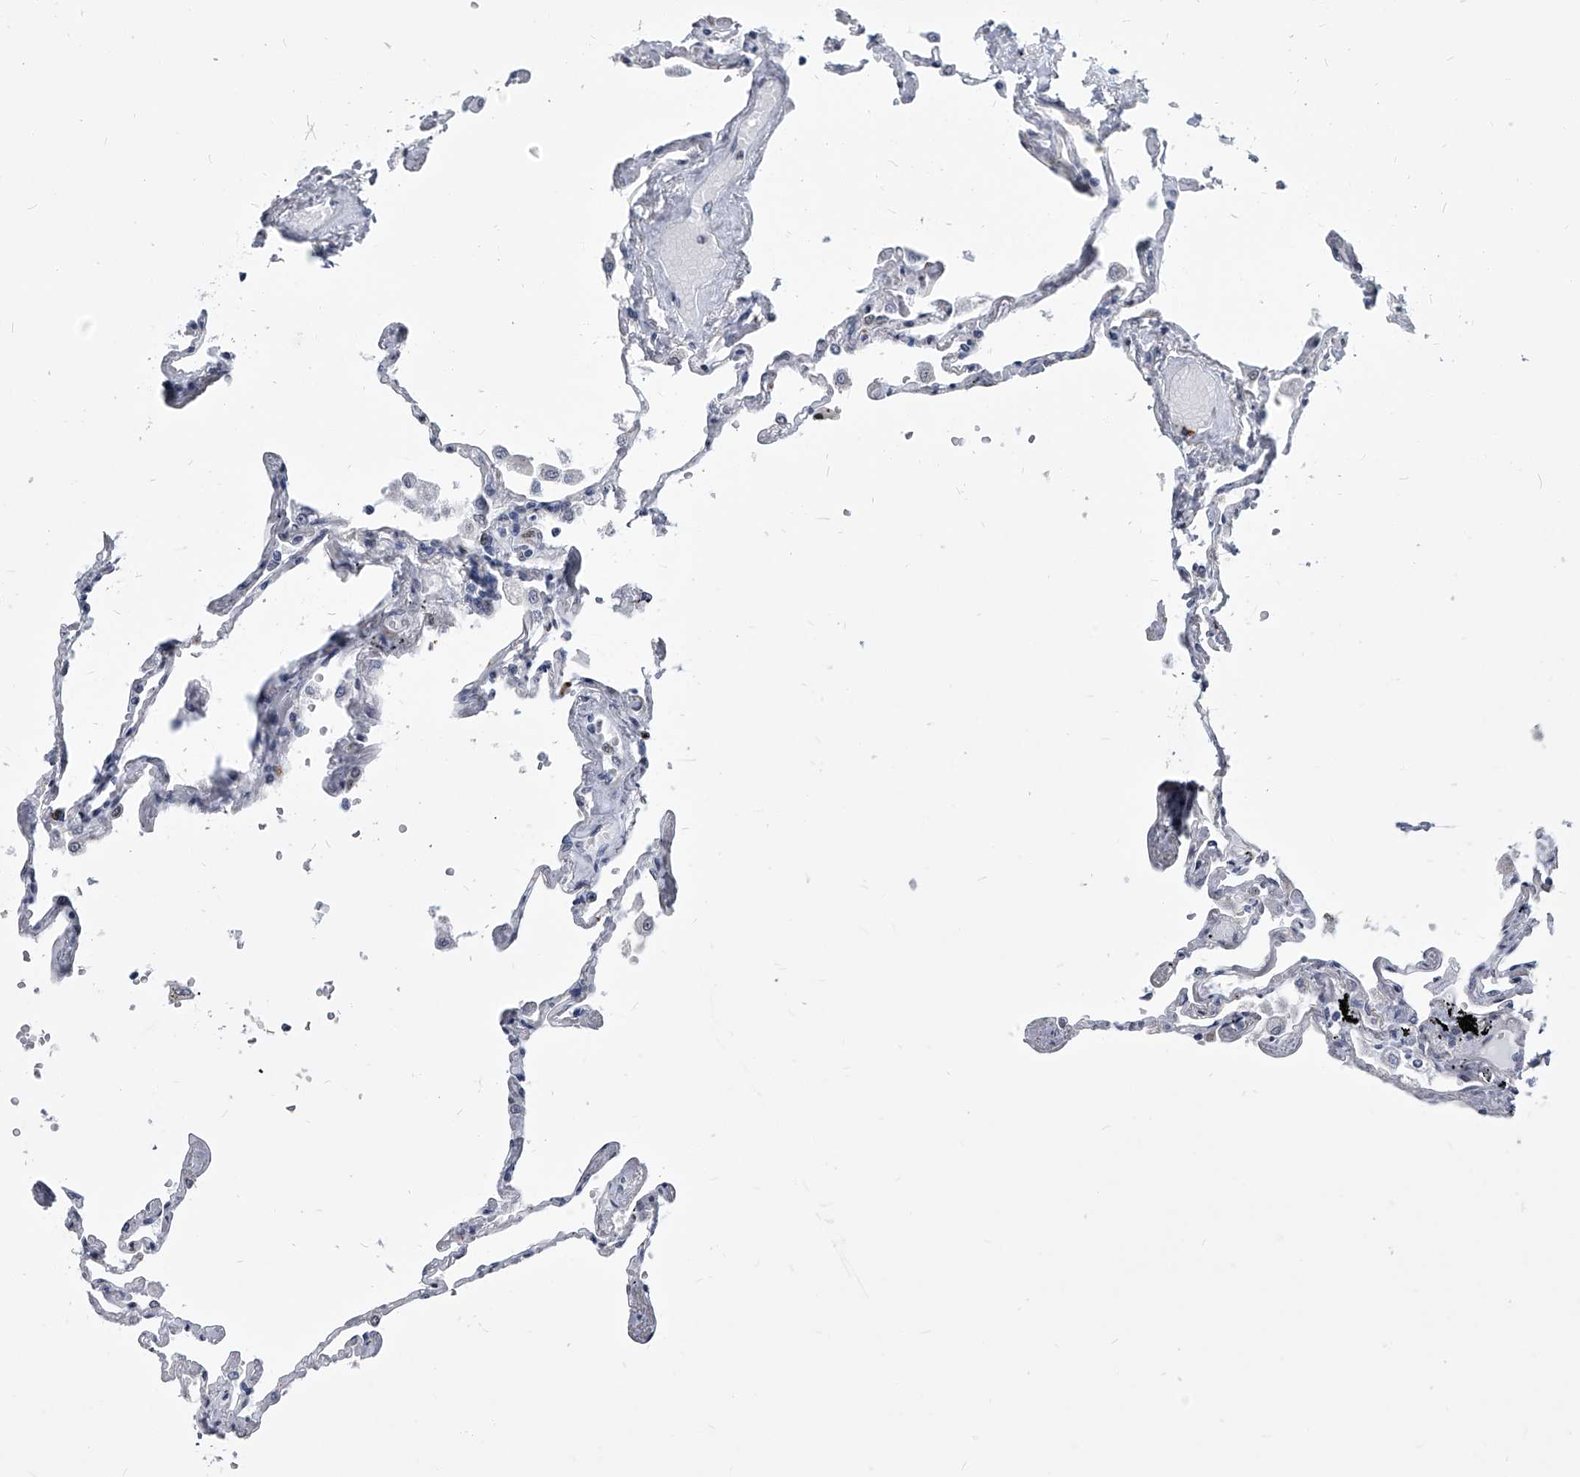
{"staining": {"intensity": "negative", "quantity": "none", "location": "none"}, "tissue": "lung", "cell_type": "Alveolar cells", "image_type": "normal", "snomed": [{"axis": "morphology", "description": "Normal tissue, NOS"}, {"axis": "topography", "description": "Lung"}], "caption": "This is an immunohistochemistry (IHC) histopathology image of unremarkable lung. There is no positivity in alveolar cells.", "gene": "EVA1C", "patient": {"sex": "female", "age": 67}}